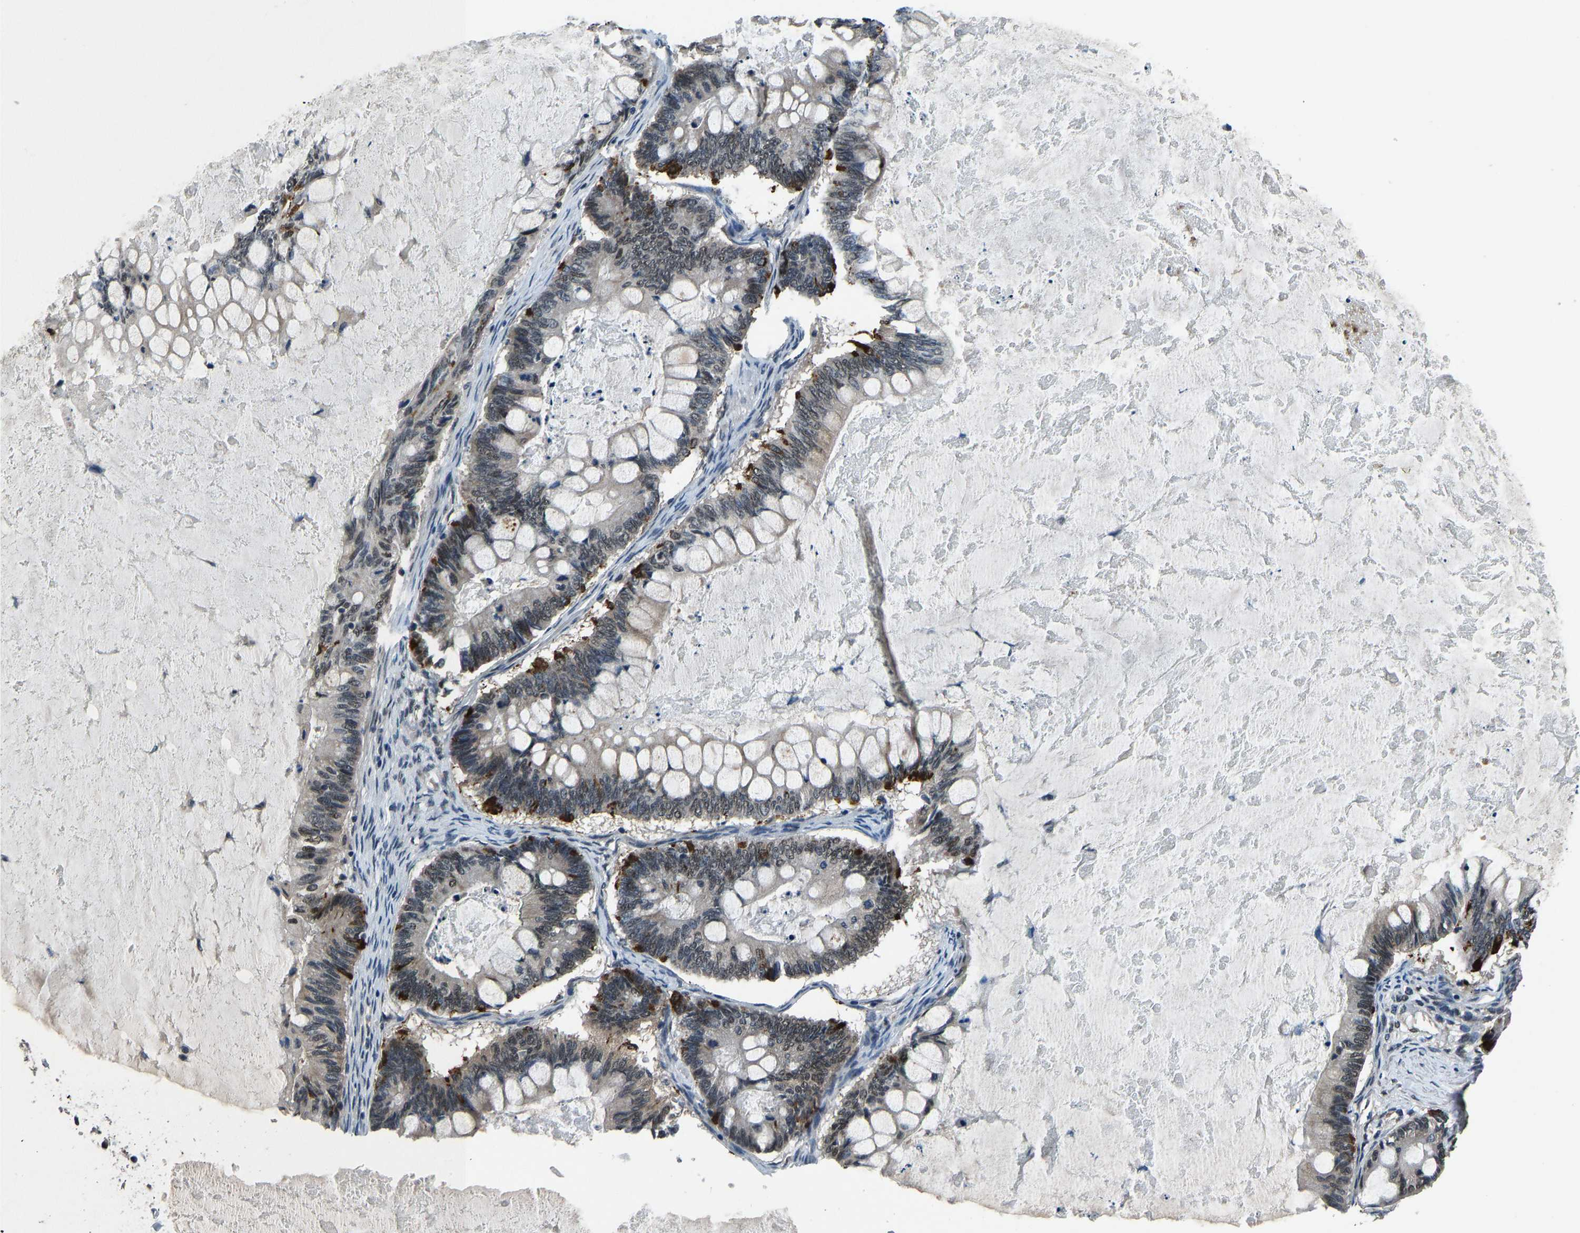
{"staining": {"intensity": "strong", "quantity": "<25%", "location": "cytoplasmic/membranous,nuclear"}, "tissue": "ovarian cancer", "cell_type": "Tumor cells", "image_type": "cancer", "snomed": [{"axis": "morphology", "description": "Cystadenocarcinoma, mucinous, NOS"}, {"axis": "topography", "description": "Ovary"}], "caption": "IHC photomicrograph of human ovarian cancer (mucinous cystadenocarcinoma) stained for a protein (brown), which exhibits medium levels of strong cytoplasmic/membranous and nuclear positivity in approximately <25% of tumor cells.", "gene": "FOS", "patient": {"sex": "female", "age": 61}}